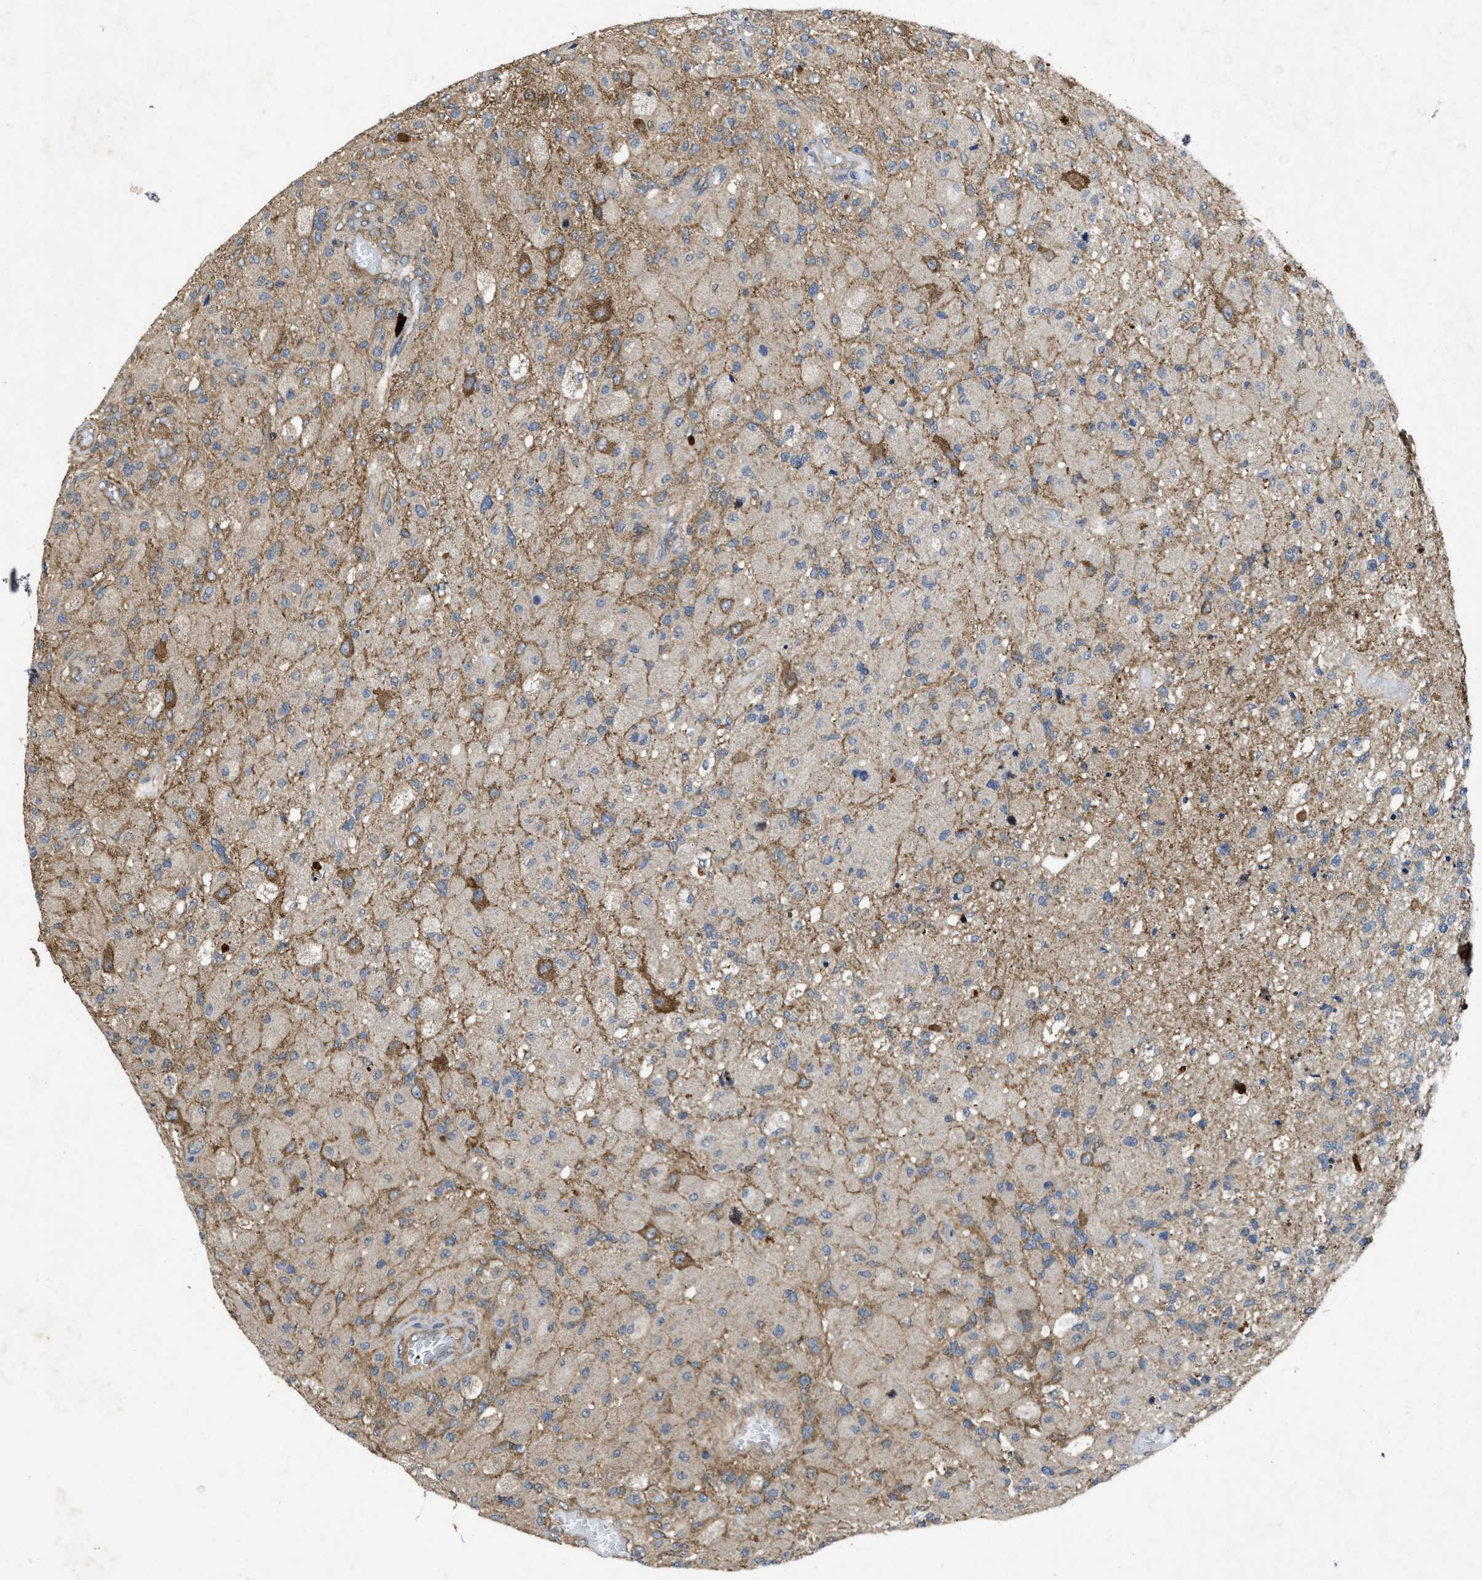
{"staining": {"intensity": "moderate", "quantity": "<25%", "location": "cytoplasmic/membranous"}, "tissue": "glioma", "cell_type": "Tumor cells", "image_type": "cancer", "snomed": [{"axis": "morphology", "description": "Normal tissue, NOS"}, {"axis": "morphology", "description": "Glioma, malignant, High grade"}, {"axis": "topography", "description": "Cerebral cortex"}], "caption": "There is low levels of moderate cytoplasmic/membranous expression in tumor cells of glioma, as demonstrated by immunohistochemical staining (brown color).", "gene": "PDP2", "patient": {"sex": "male", "age": 77}}